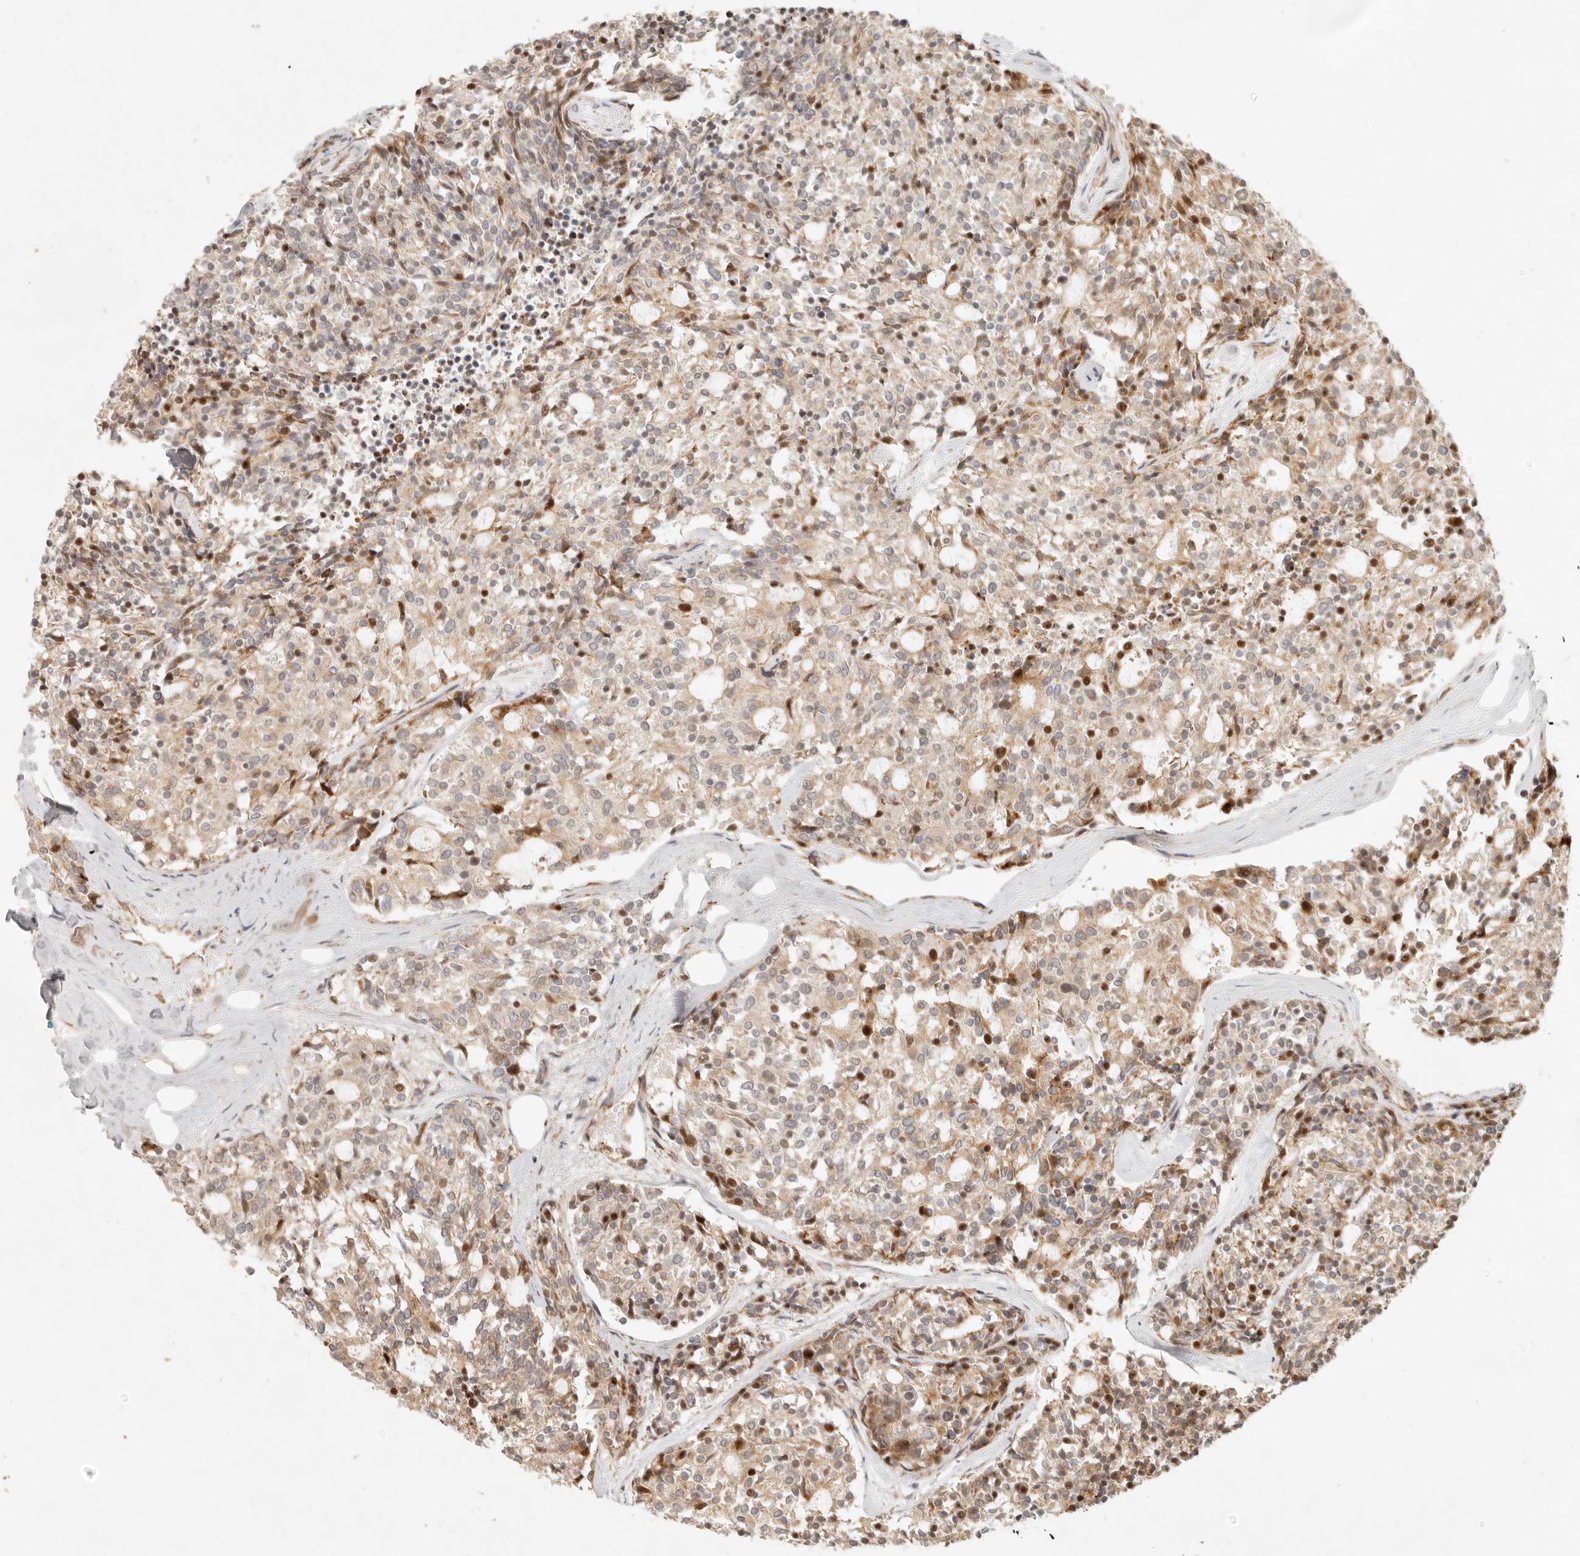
{"staining": {"intensity": "weak", "quantity": ">75%", "location": "cytoplasmic/membranous"}, "tissue": "carcinoid", "cell_type": "Tumor cells", "image_type": "cancer", "snomed": [{"axis": "morphology", "description": "Carcinoid, malignant, NOS"}, {"axis": "topography", "description": "Pancreas"}], "caption": "A brown stain highlights weak cytoplasmic/membranous positivity of a protein in human malignant carcinoid tumor cells.", "gene": "KLHL38", "patient": {"sex": "female", "age": 54}}